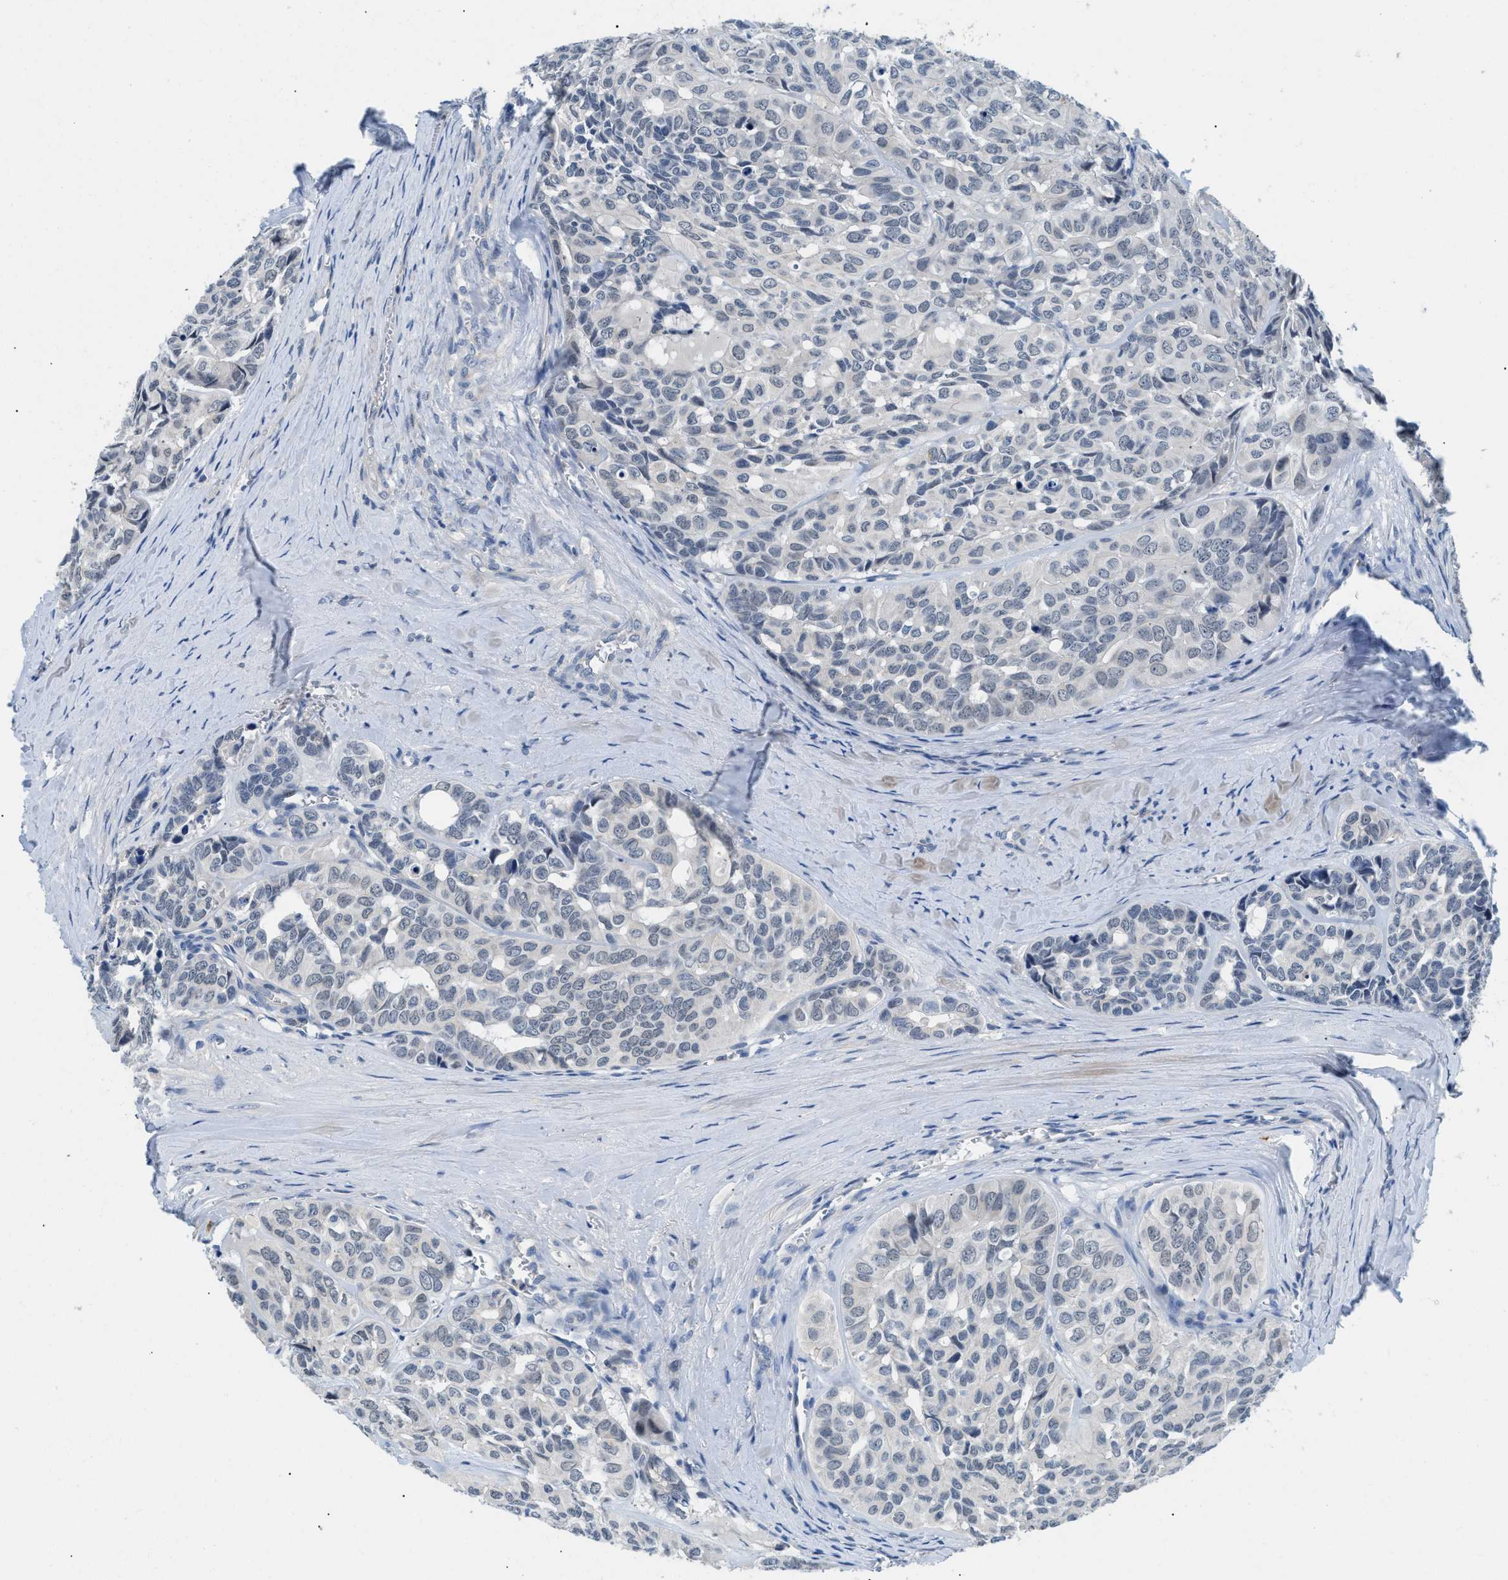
{"staining": {"intensity": "negative", "quantity": "none", "location": "none"}, "tissue": "head and neck cancer", "cell_type": "Tumor cells", "image_type": "cancer", "snomed": [{"axis": "morphology", "description": "Adenocarcinoma, NOS"}, {"axis": "topography", "description": "Salivary gland, NOS"}, {"axis": "topography", "description": "Head-Neck"}], "caption": "IHC micrograph of head and neck cancer (adenocarcinoma) stained for a protein (brown), which shows no positivity in tumor cells.", "gene": "TSPAN3", "patient": {"sex": "female", "age": 76}}